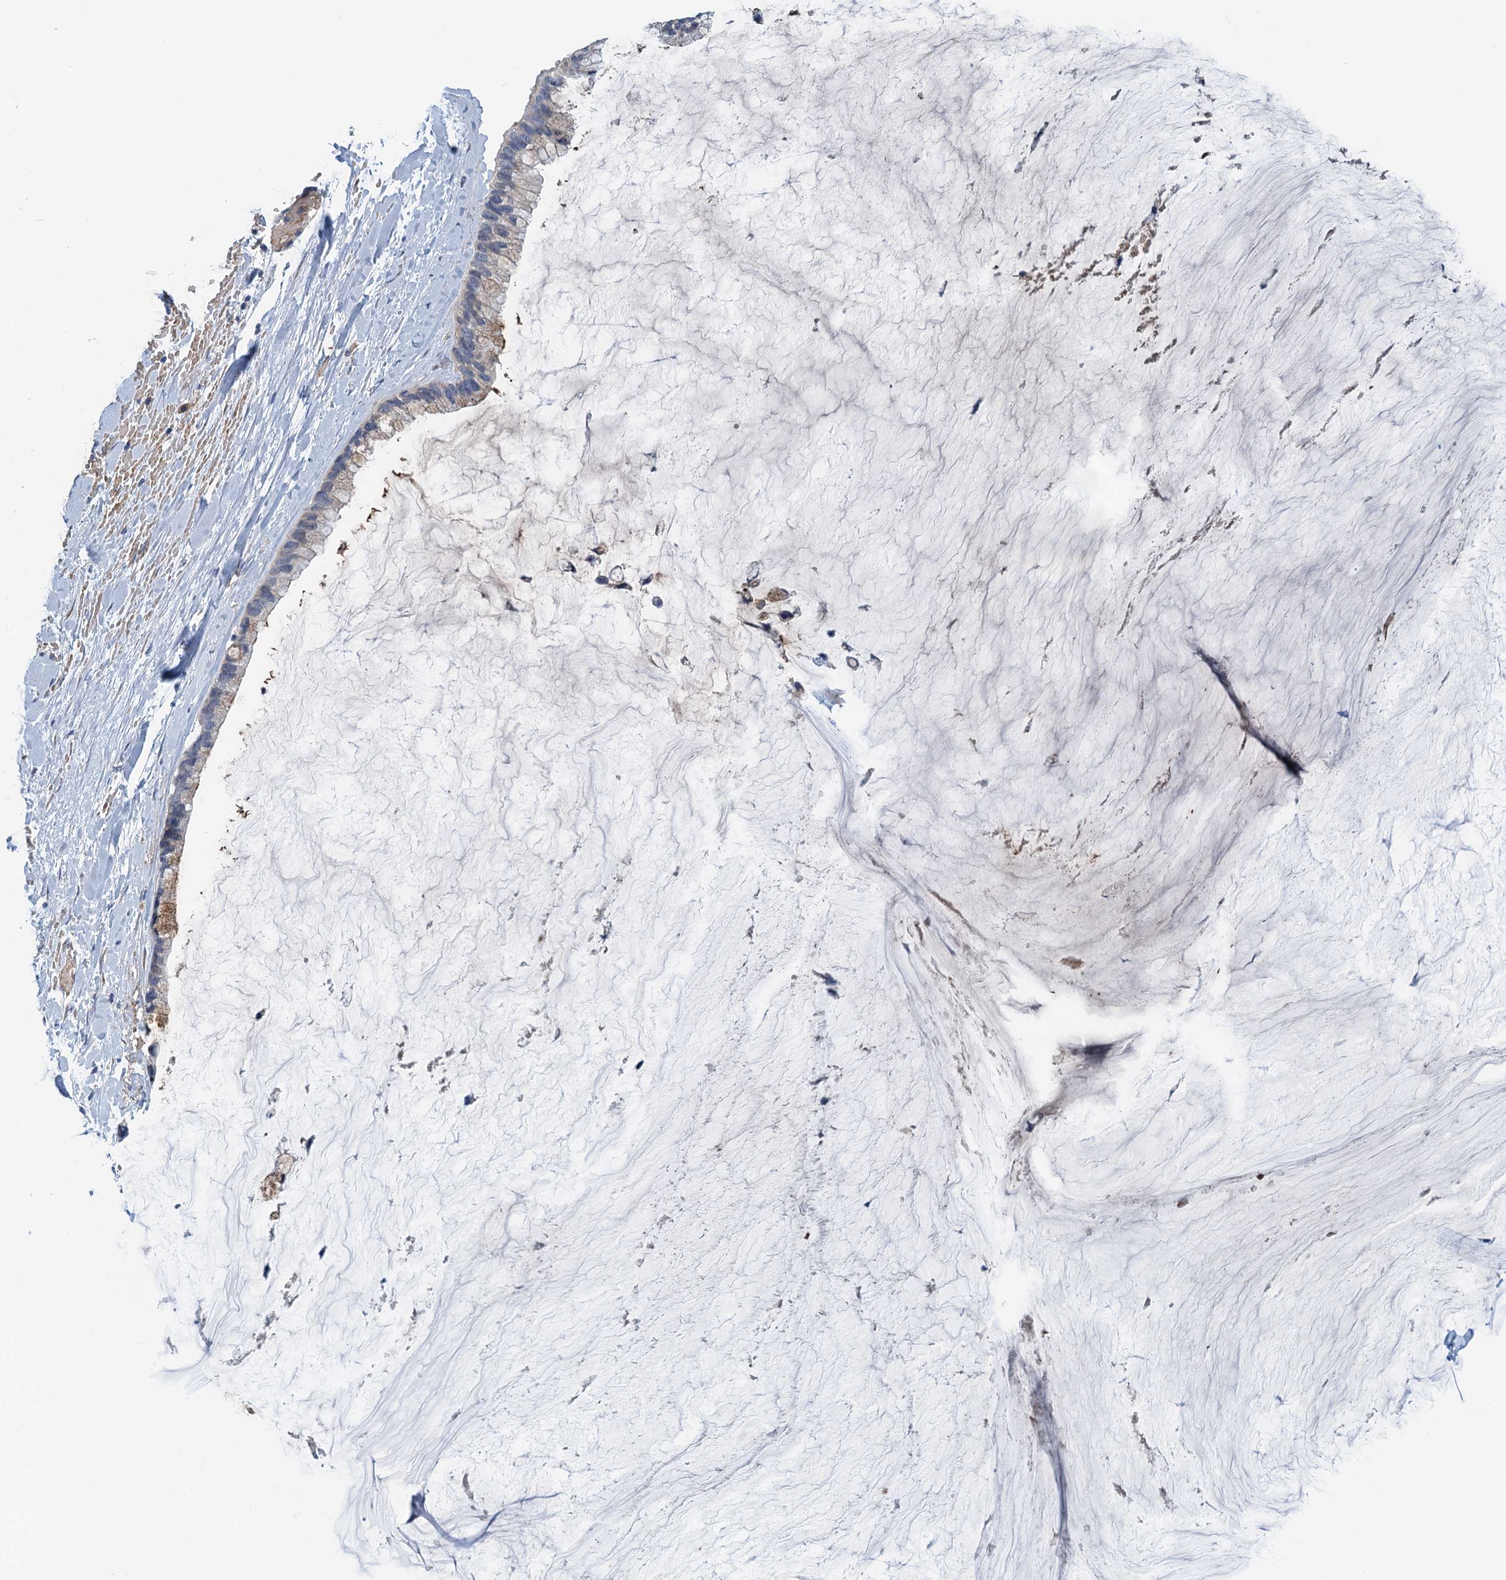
{"staining": {"intensity": "weak", "quantity": "<25%", "location": "cytoplasmic/membranous"}, "tissue": "ovarian cancer", "cell_type": "Tumor cells", "image_type": "cancer", "snomed": [{"axis": "morphology", "description": "Cystadenocarcinoma, mucinous, NOS"}, {"axis": "topography", "description": "Ovary"}], "caption": "High power microscopy histopathology image of an immunohistochemistry micrograph of ovarian cancer (mucinous cystadenocarcinoma), revealing no significant positivity in tumor cells.", "gene": "RSAD2", "patient": {"sex": "female", "age": 39}}